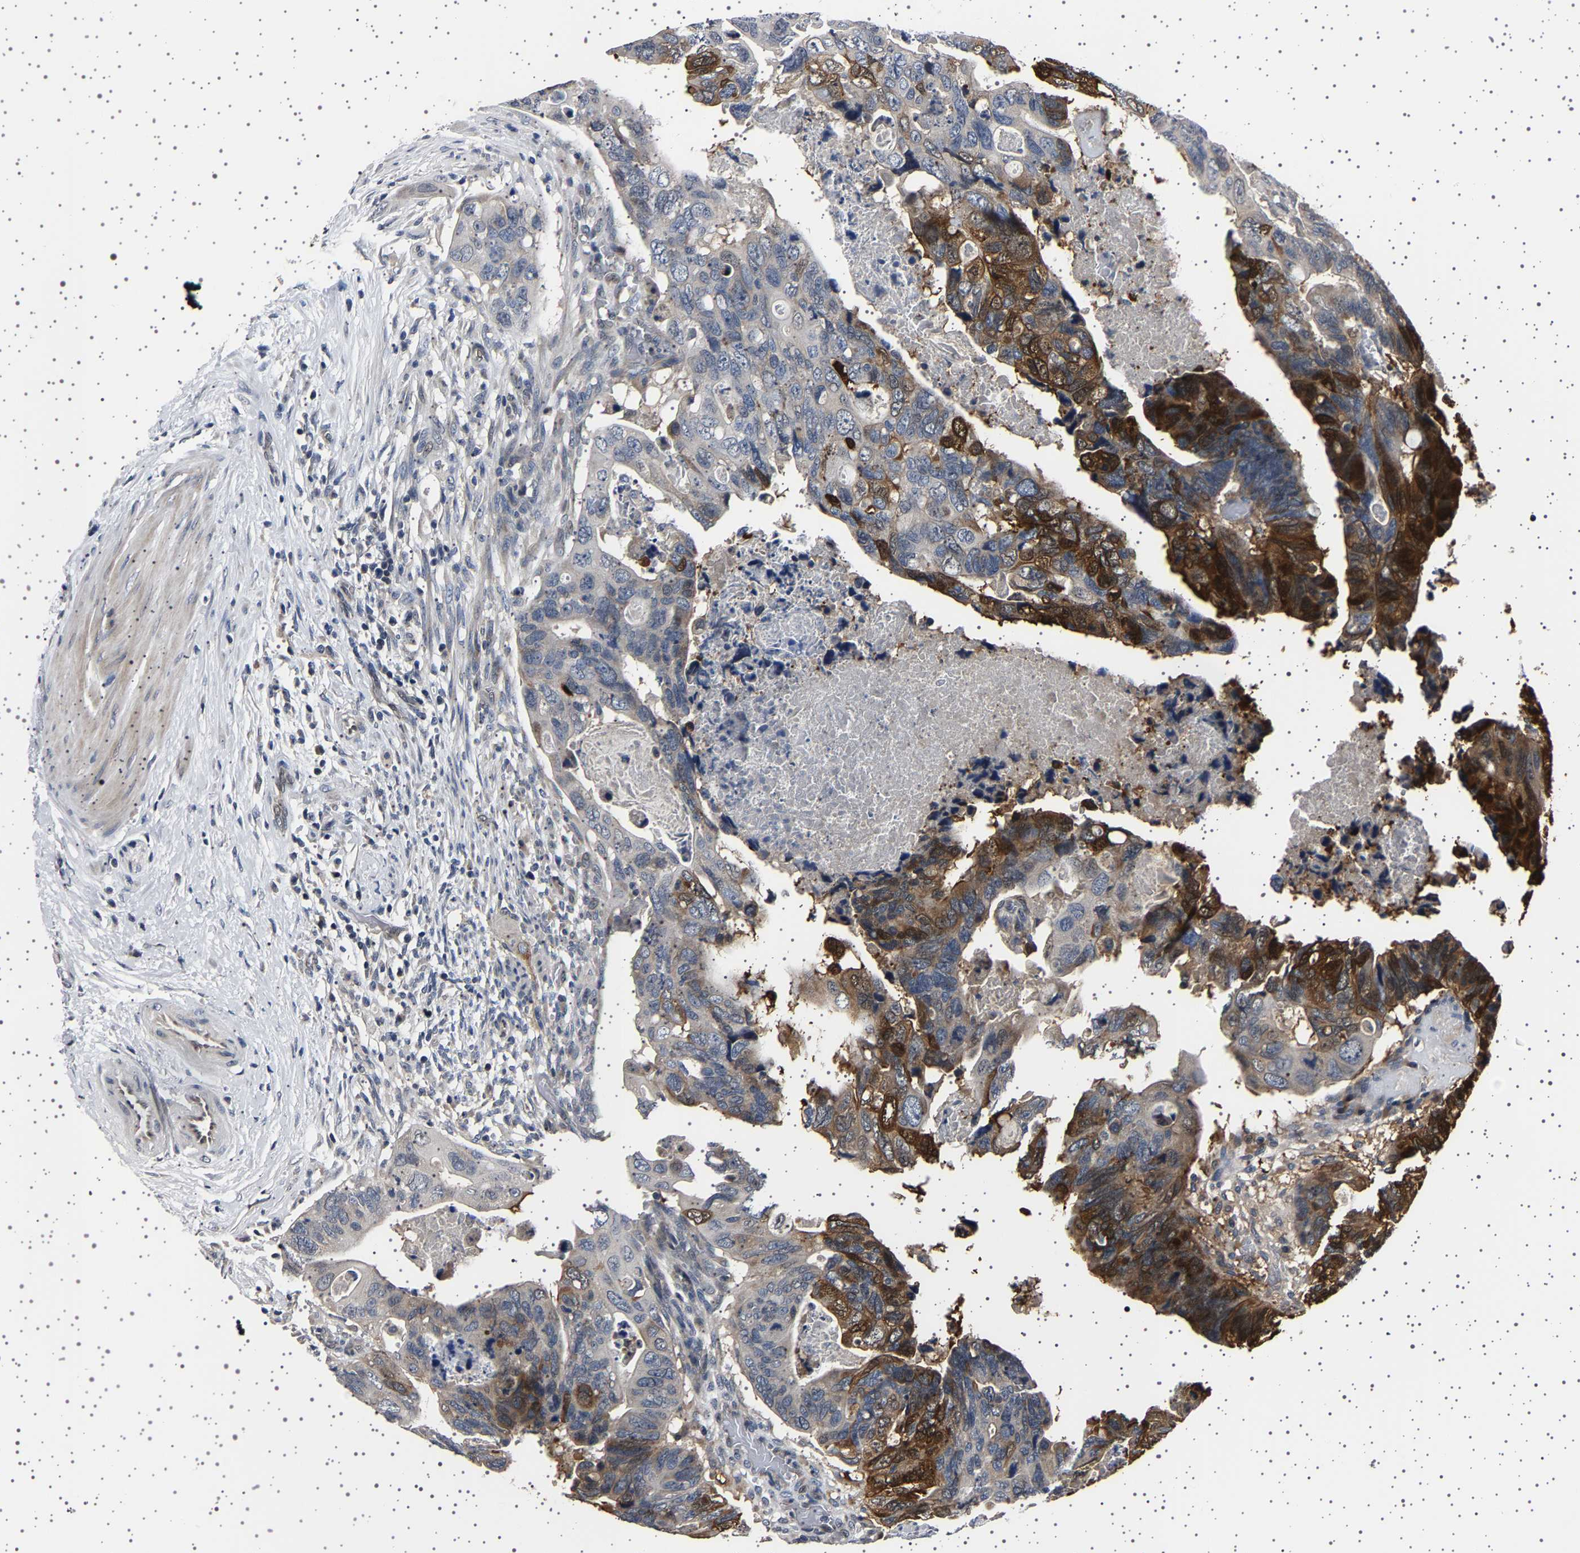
{"staining": {"intensity": "strong", "quantity": "25%-75%", "location": "cytoplasmic/membranous"}, "tissue": "colorectal cancer", "cell_type": "Tumor cells", "image_type": "cancer", "snomed": [{"axis": "morphology", "description": "Adenocarcinoma, NOS"}, {"axis": "topography", "description": "Rectum"}], "caption": "Colorectal cancer (adenocarcinoma) stained for a protein reveals strong cytoplasmic/membranous positivity in tumor cells.", "gene": "IL10RB", "patient": {"sex": "male", "age": 53}}